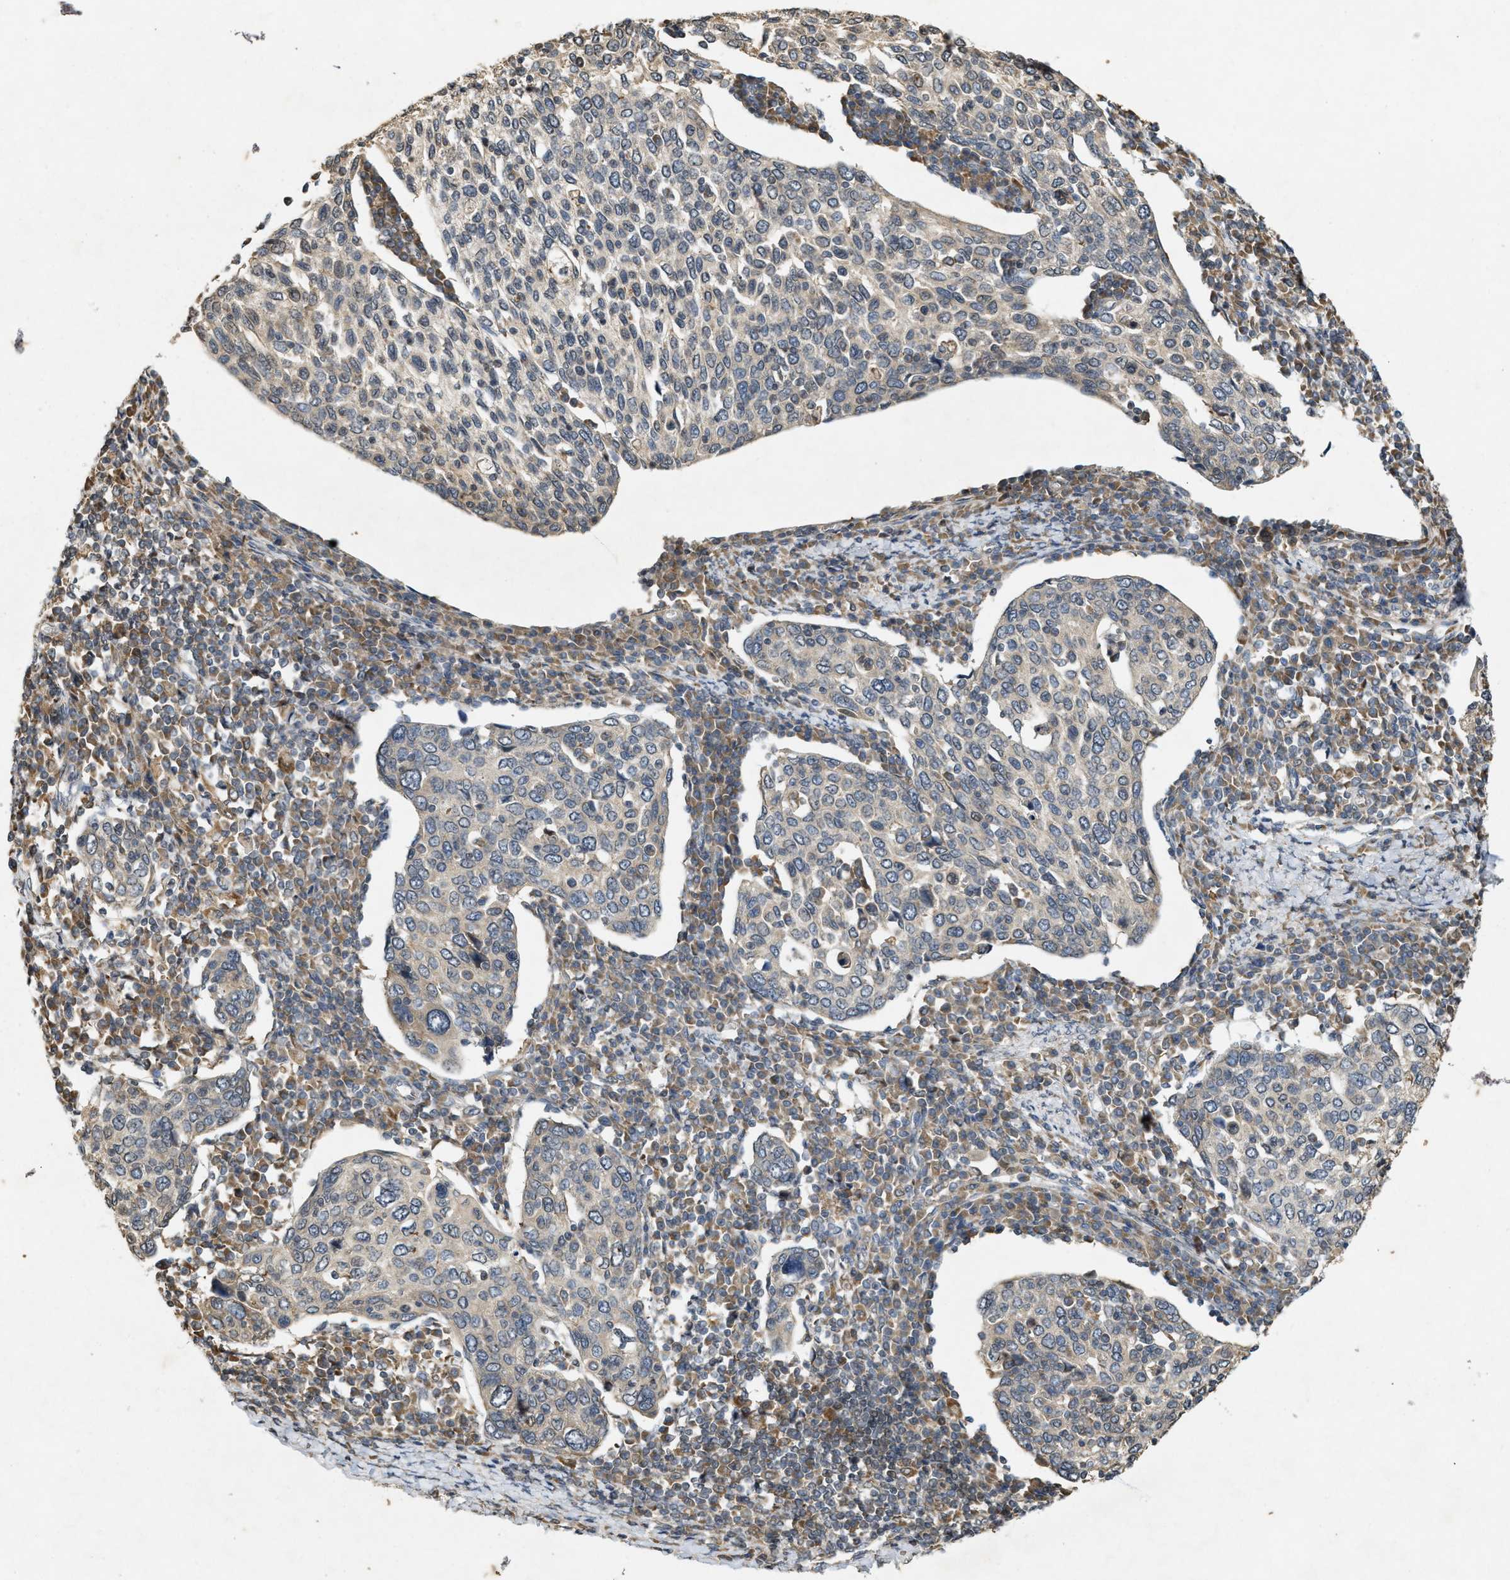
{"staining": {"intensity": "negative", "quantity": "none", "location": "none"}, "tissue": "cervical cancer", "cell_type": "Tumor cells", "image_type": "cancer", "snomed": [{"axis": "morphology", "description": "Squamous cell carcinoma, NOS"}, {"axis": "topography", "description": "Cervix"}], "caption": "This is an immunohistochemistry photomicrograph of squamous cell carcinoma (cervical). There is no staining in tumor cells.", "gene": "KIF21A", "patient": {"sex": "female", "age": 40}}